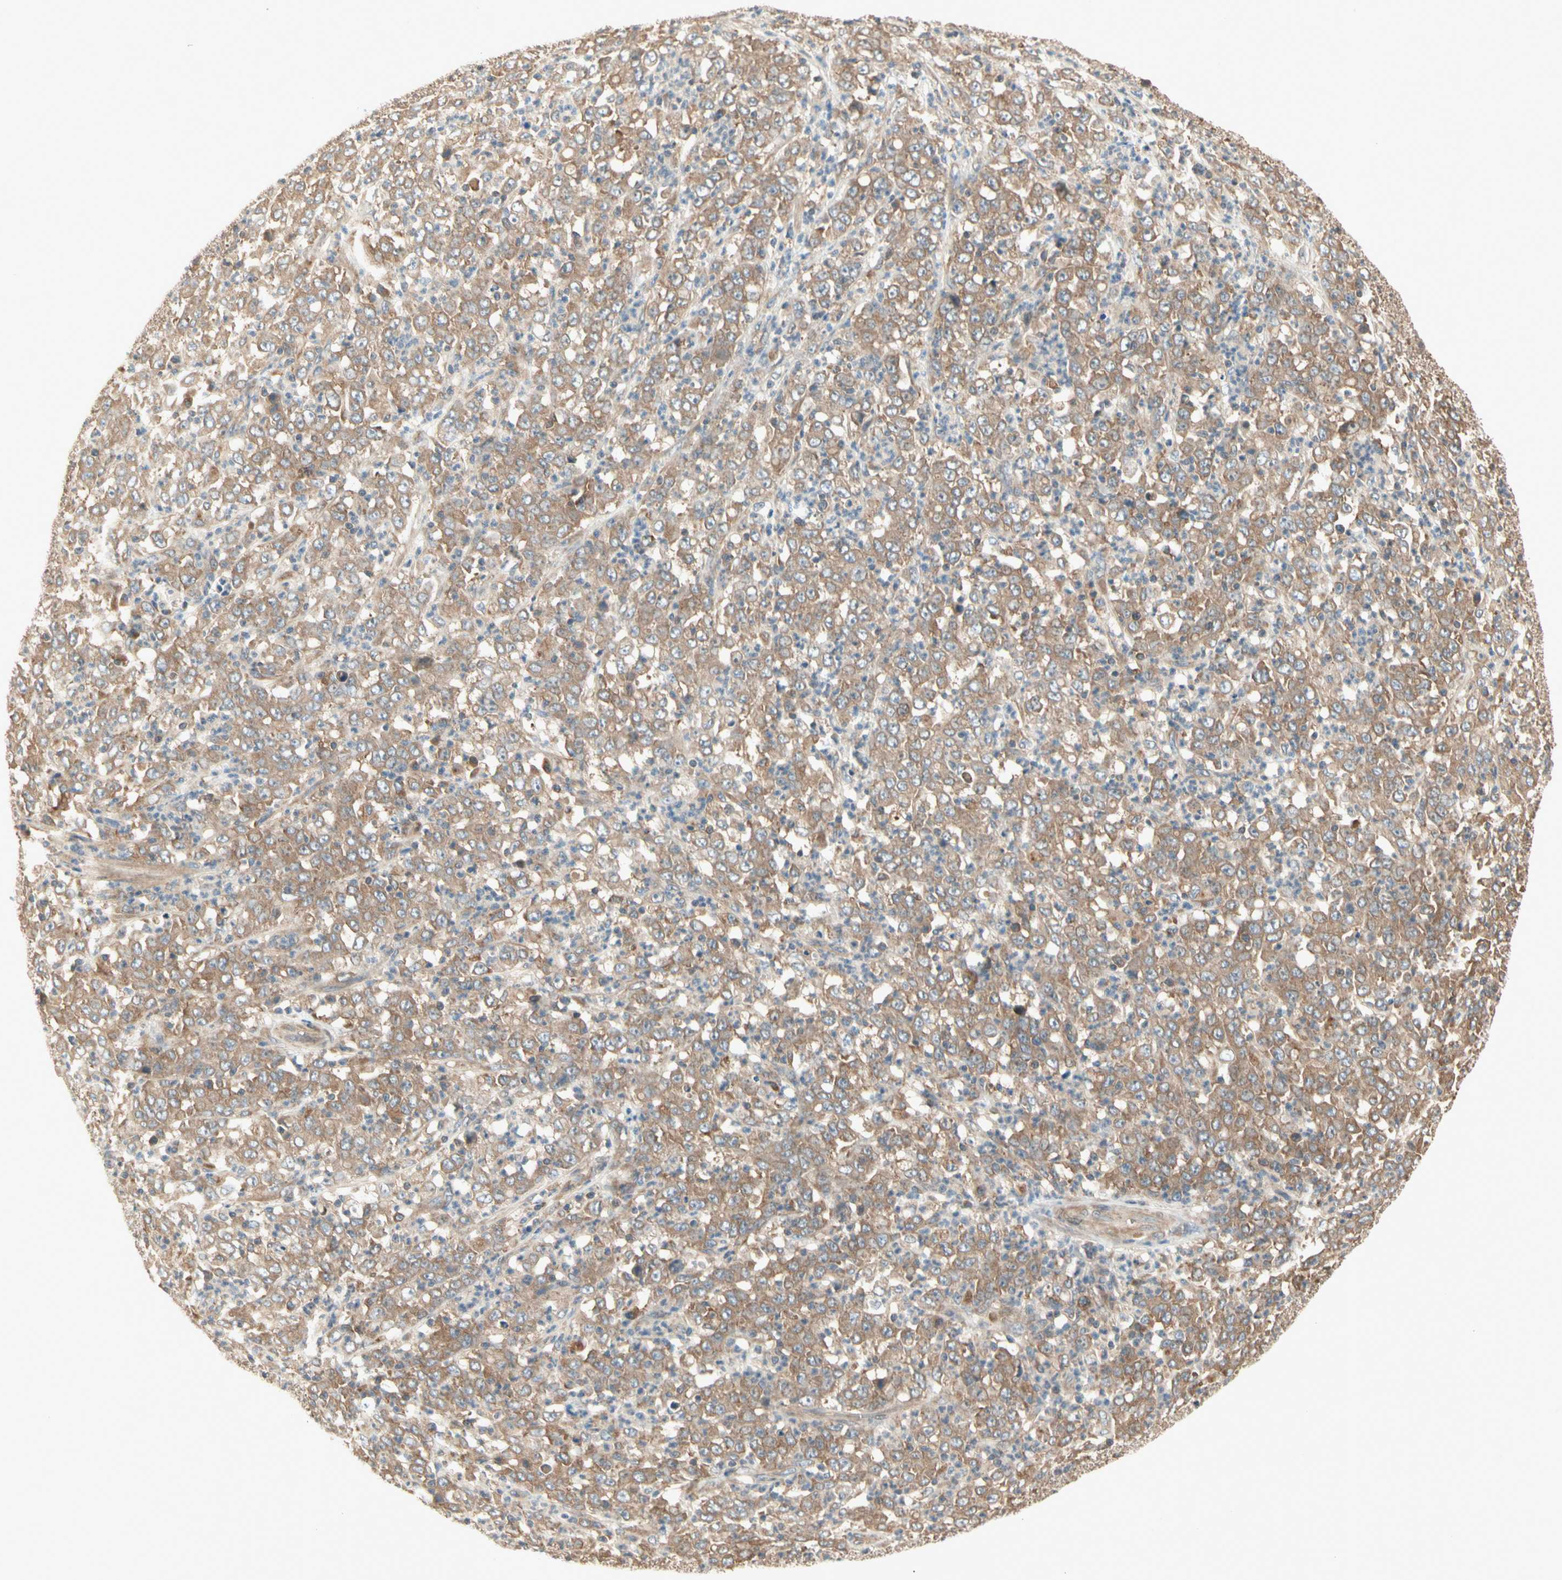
{"staining": {"intensity": "moderate", "quantity": ">75%", "location": "cytoplasmic/membranous"}, "tissue": "stomach cancer", "cell_type": "Tumor cells", "image_type": "cancer", "snomed": [{"axis": "morphology", "description": "Adenocarcinoma, NOS"}, {"axis": "topography", "description": "Stomach, lower"}], "caption": "The photomicrograph shows staining of stomach cancer (adenocarcinoma), revealing moderate cytoplasmic/membranous protein positivity (brown color) within tumor cells. (DAB IHC, brown staining for protein, blue staining for nuclei).", "gene": "IRAG1", "patient": {"sex": "female", "age": 71}}